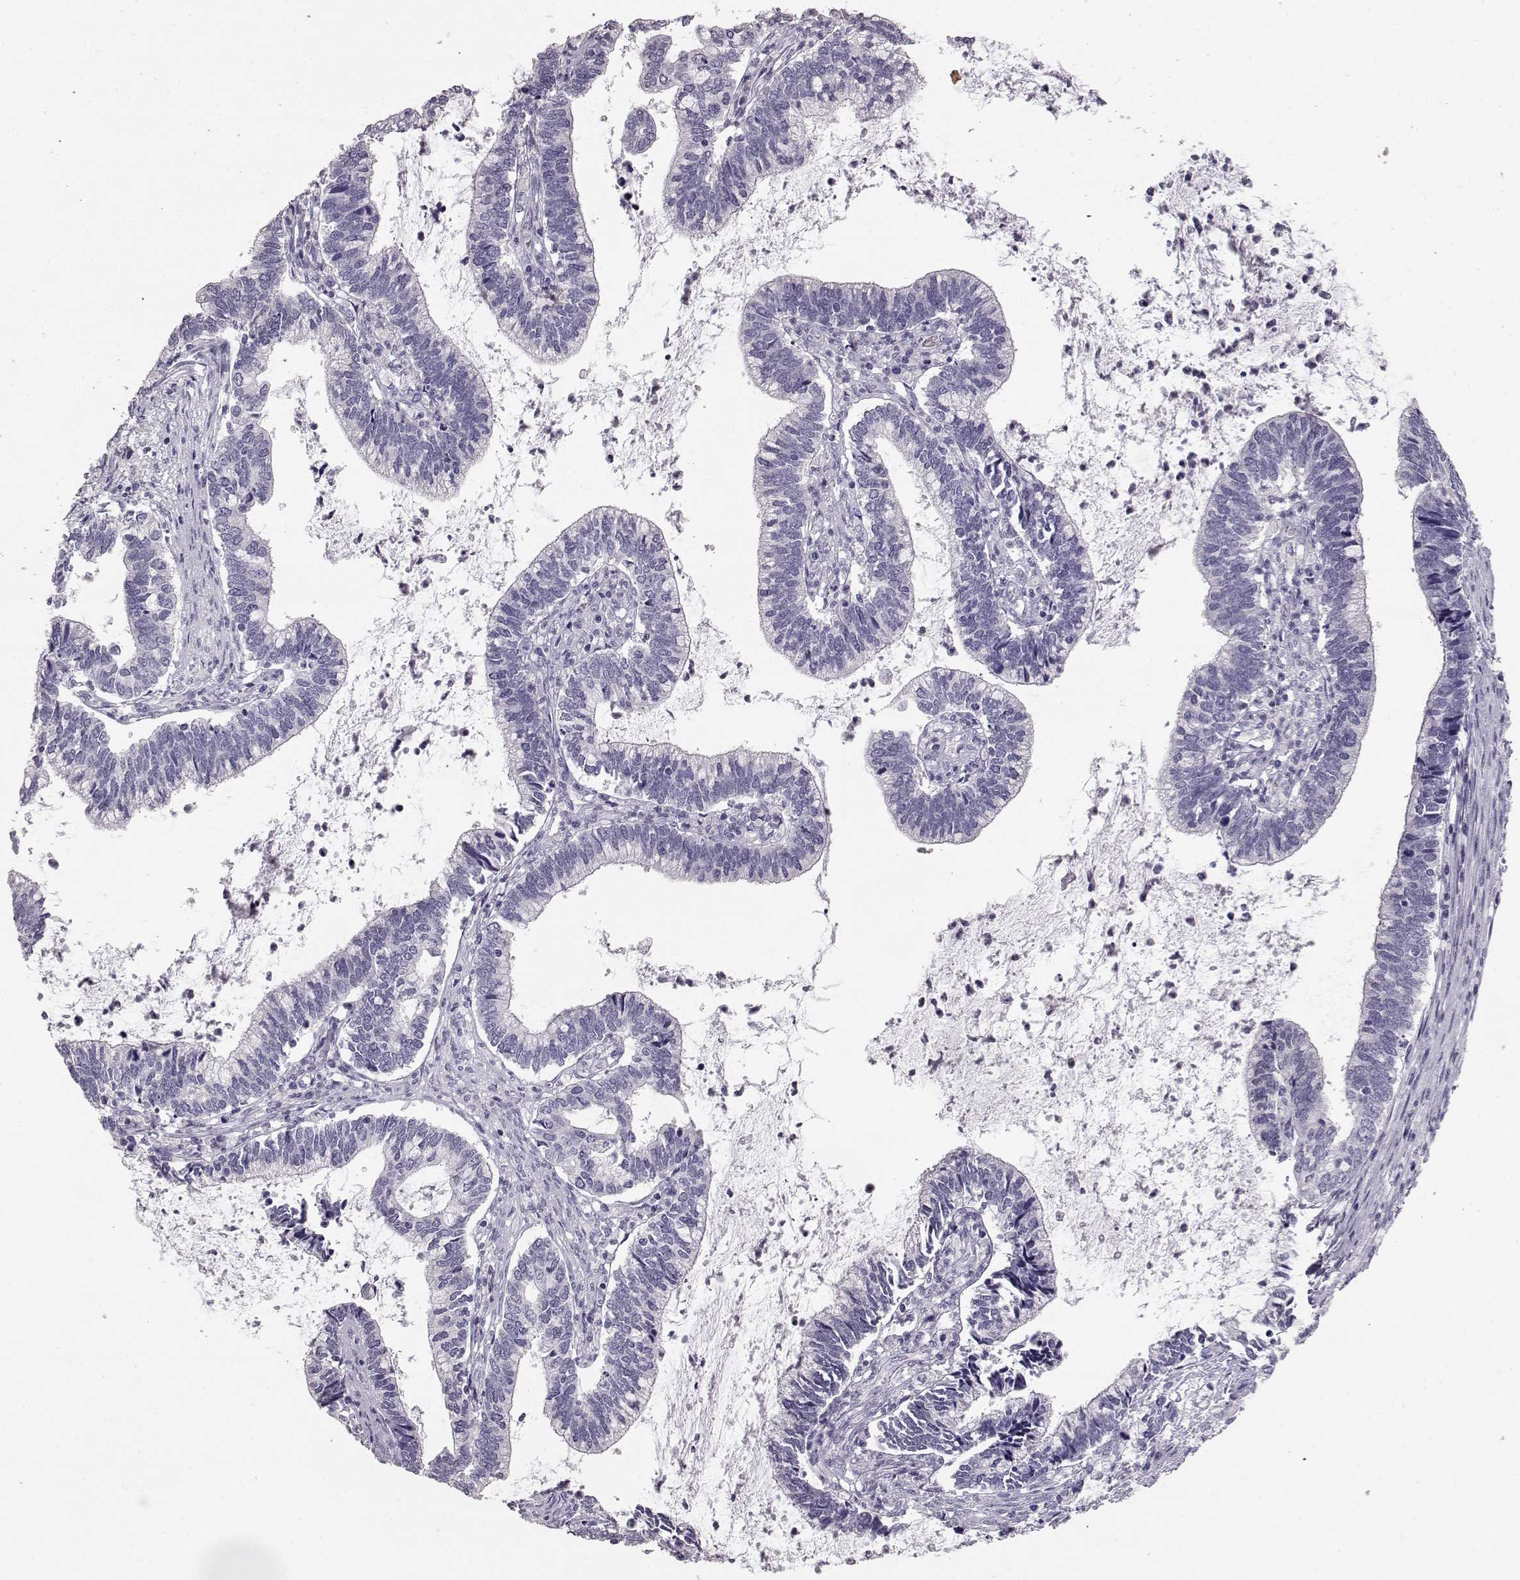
{"staining": {"intensity": "negative", "quantity": "none", "location": "none"}, "tissue": "cervical cancer", "cell_type": "Tumor cells", "image_type": "cancer", "snomed": [{"axis": "morphology", "description": "Adenocarcinoma, NOS"}, {"axis": "topography", "description": "Cervix"}], "caption": "Immunohistochemical staining of cervical cancer (adenocarcinoma) demonstrates no significant expression in tumor cells.", "gene": "KRT33A", "patient": {"sex": "female", "age": 42}}